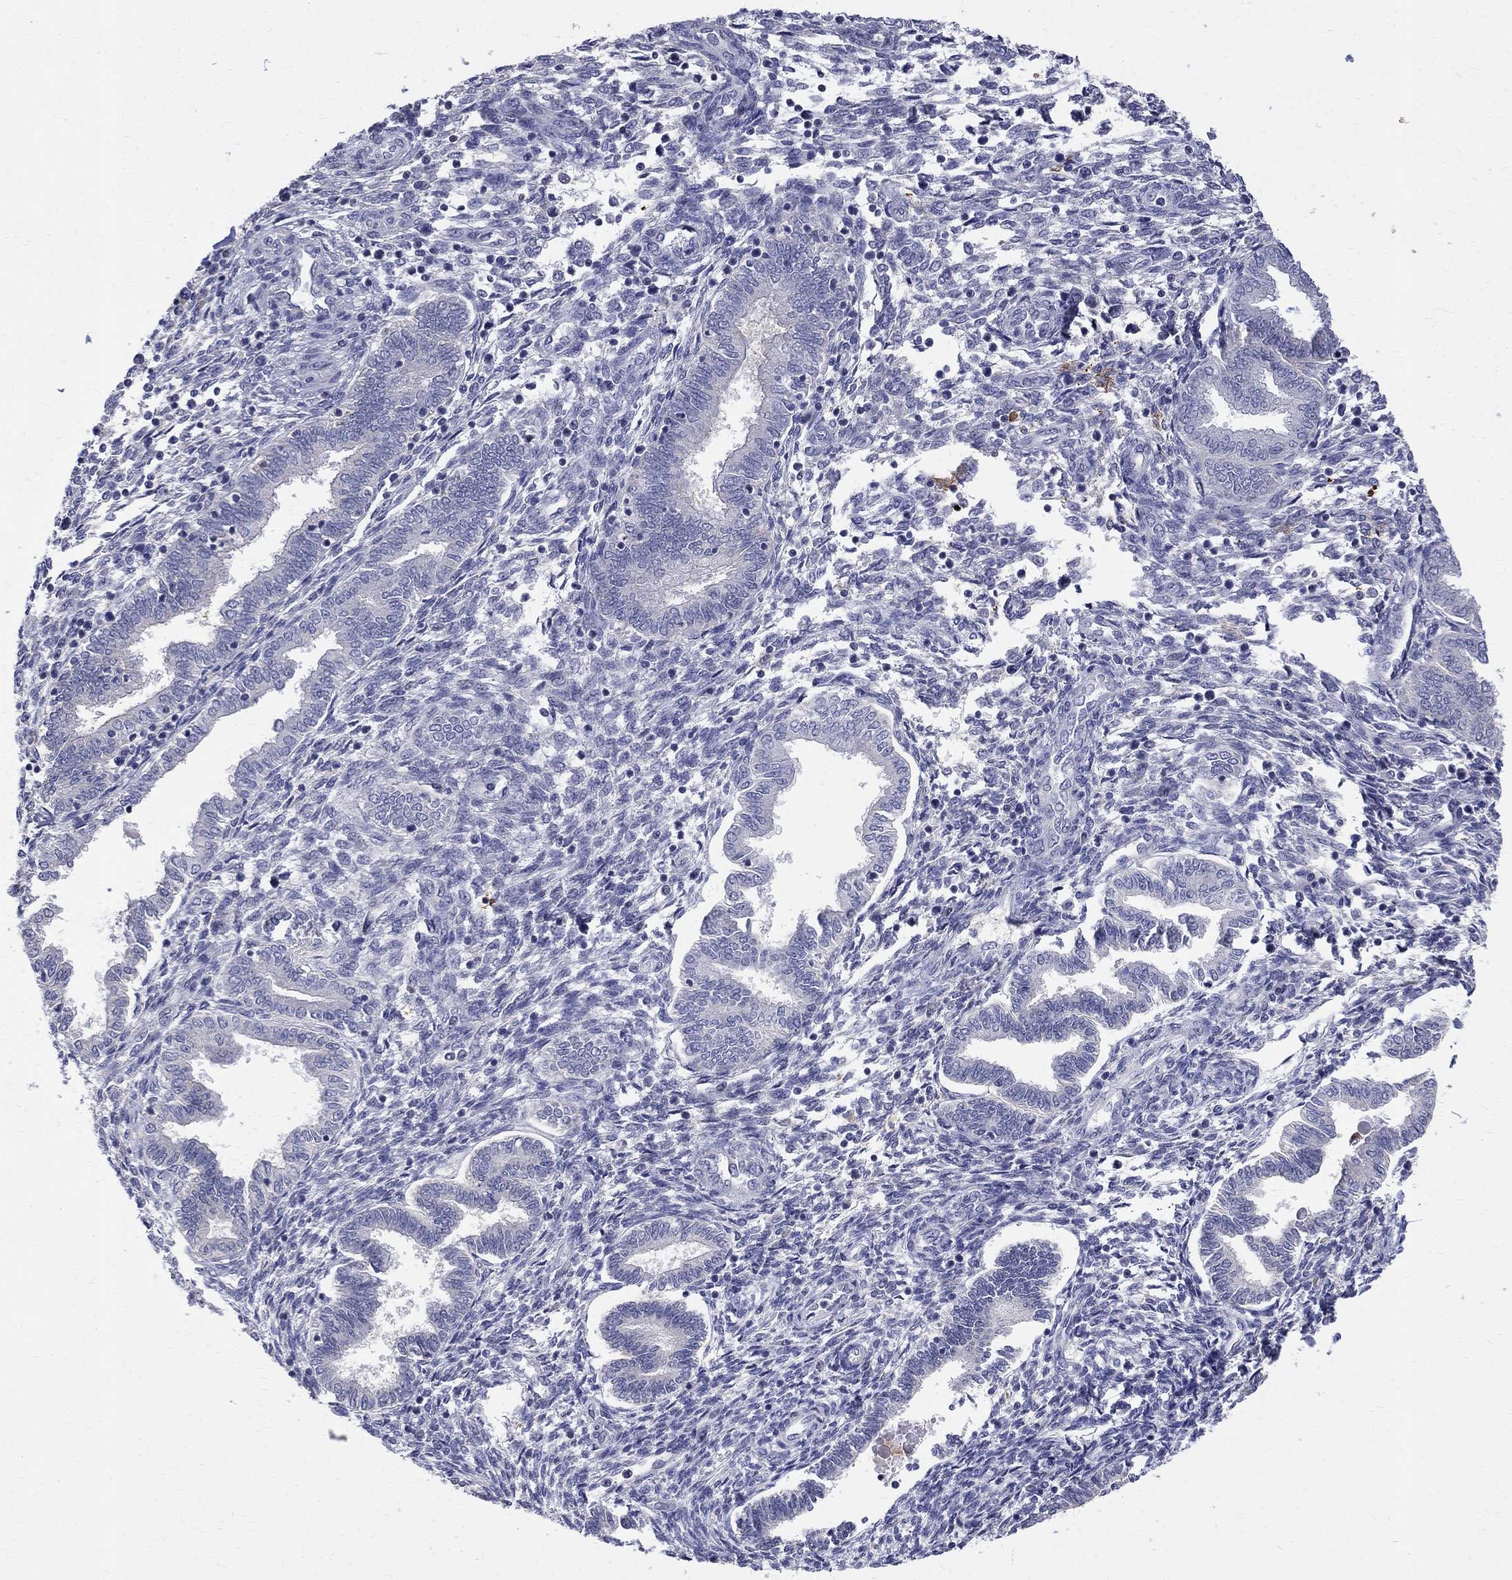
{"staining": {"intensity": "negative", "quantity": "none", "location": "none"}, "tissue": "endometrium", "cell_type": "Cells in endometrial stroma", "image_type": "normal", "snomed": [{"axis": "morphology", "description": "Normal tissue, NOS"}, {"axis": "topography", "description": "Endometrium"}], "caption": "Immunohistochemical staining of unremarkable endometrium reveals no significant staining in cells in endometrial stroma. (Brightfield microscopy of DAB IHC at high magnification).", "gene": "AGER", "patient": {"sex": "female", "age": 42}}